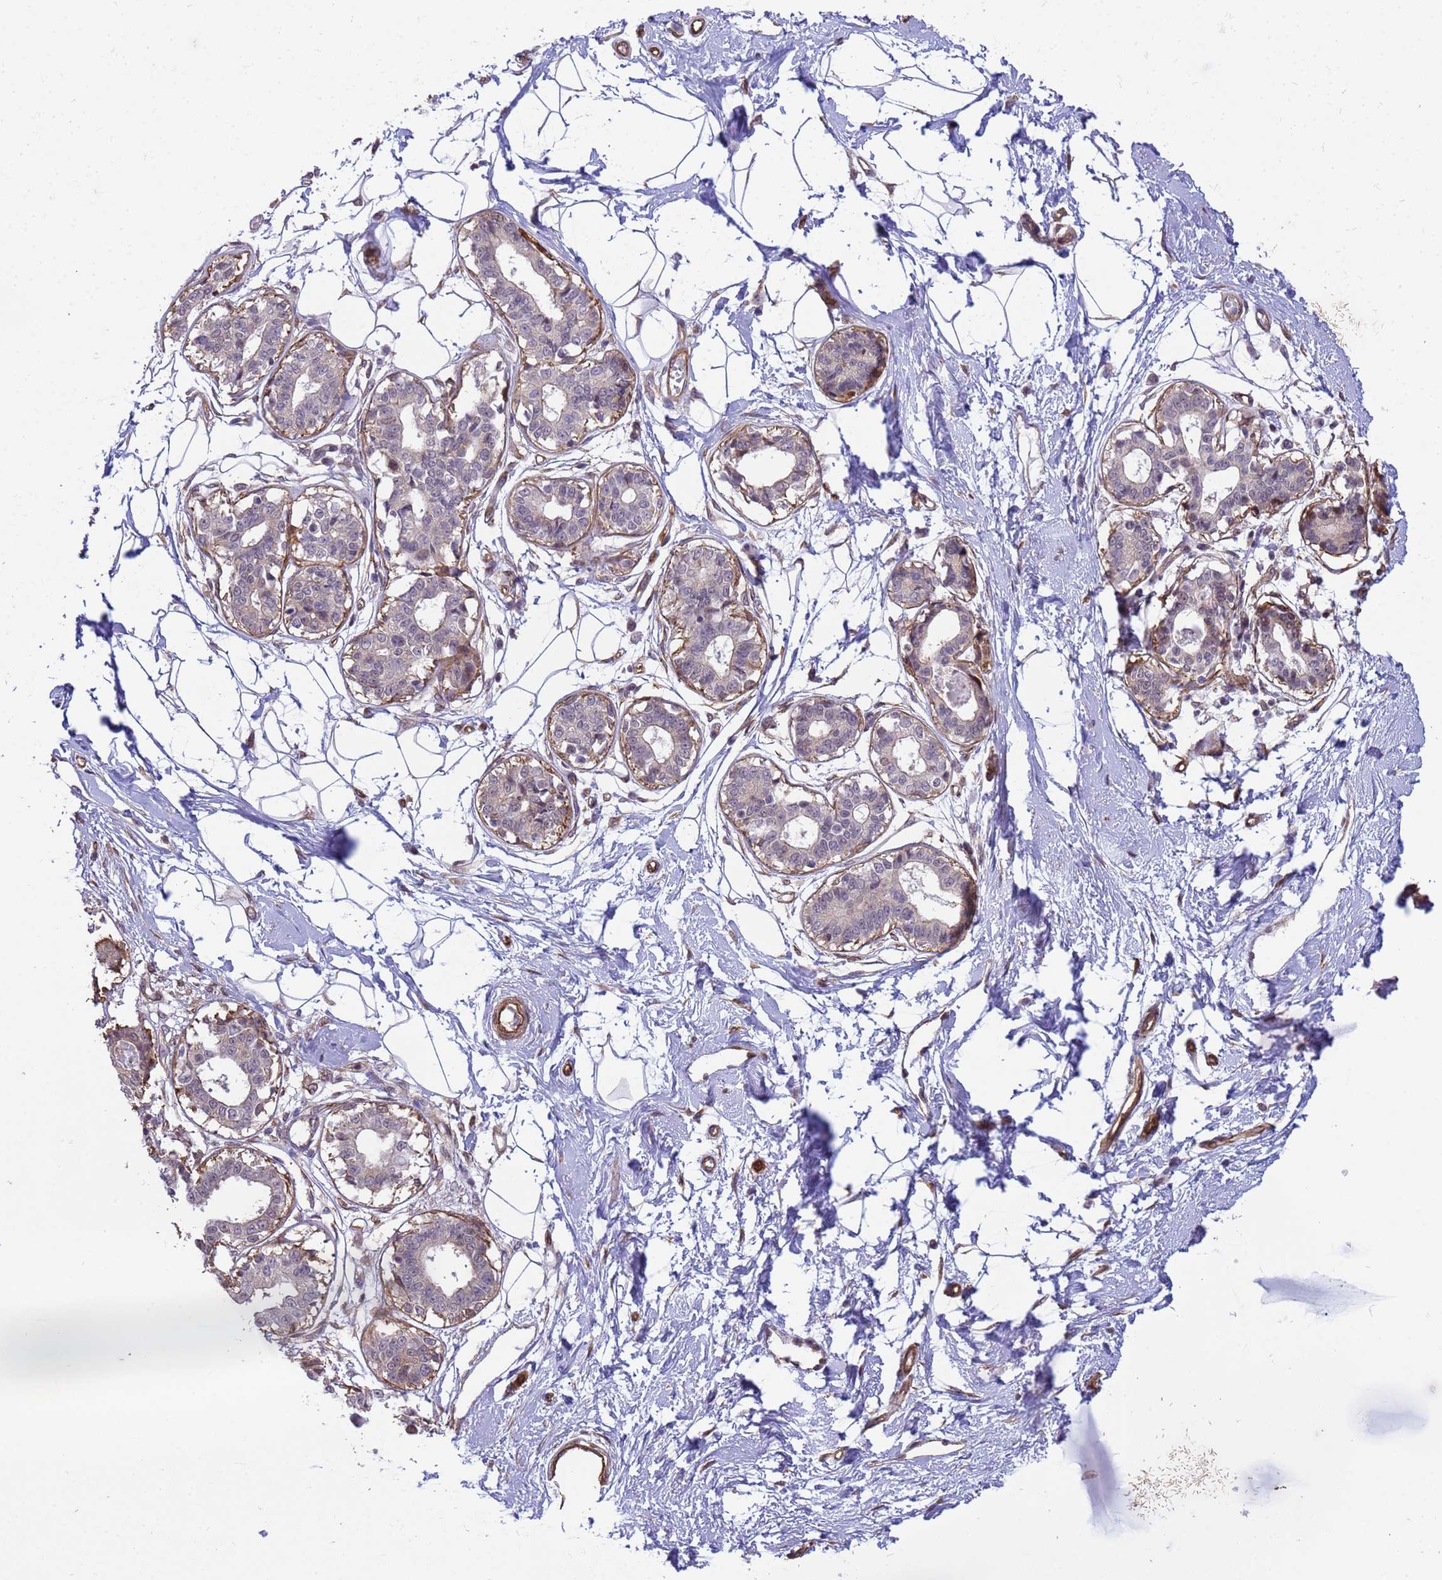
{"staining": {"intensity": "negative", "quantity": "none", "location": "none"}, "tissue": "breast", "cell_type": "Adipocytes", "image_type": "normal", "snomed": [{"axis": "morphology", "description": "Normal tissue, NOS"}, {"axis": "topography", "description": "Breast"}], "caption": "Immunohistochemistry micrograph of benign human breast stained for a protein (brown), which reveals no staining in adipocytes. (IHC, brightfield microscopy, high magnification).", "gene": "ITGB4", "patient": {"sex": "female", "age": 45}}